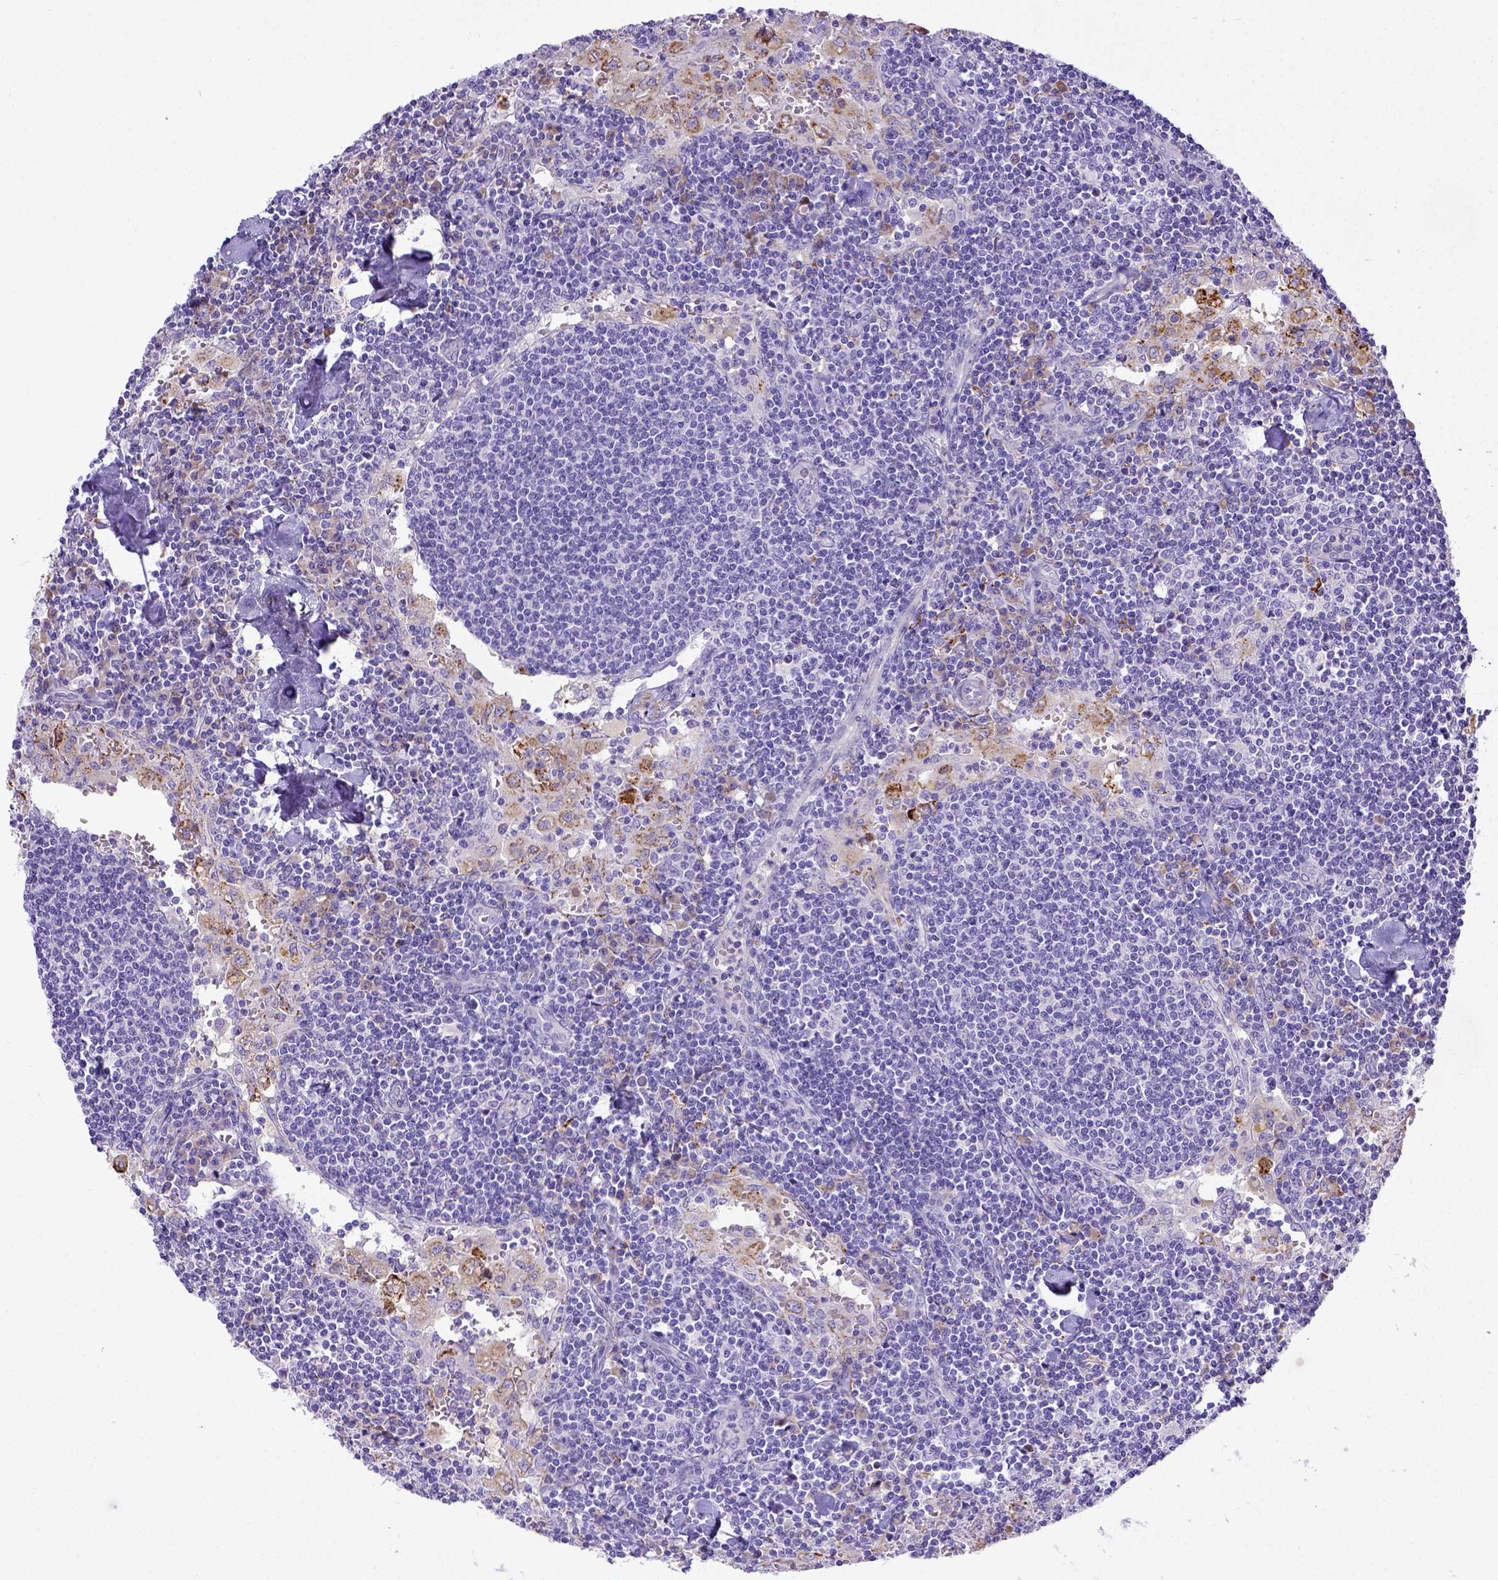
{"staining": {"intensity": "negative", "quantity": "none", "location": "none"}, "tissue": "lymph node", "cell_type": "Germinal center cells", "image_type": "normal", "snomed": [{"axis": "morphology", "description": "Normal tissue, NOS"}, {"axis": "topography", "description": "Lymph node"}], "caption": "Immunohistochemistry histopathology image of unremarkable human lymph node stained for a protein (brown), which demonstrates no positivity in germinal center cells. (IHC, brightfield microscopy, high magnification).", "gene": "CFAP300", "patient": {"sex": "male", "age": 55}}